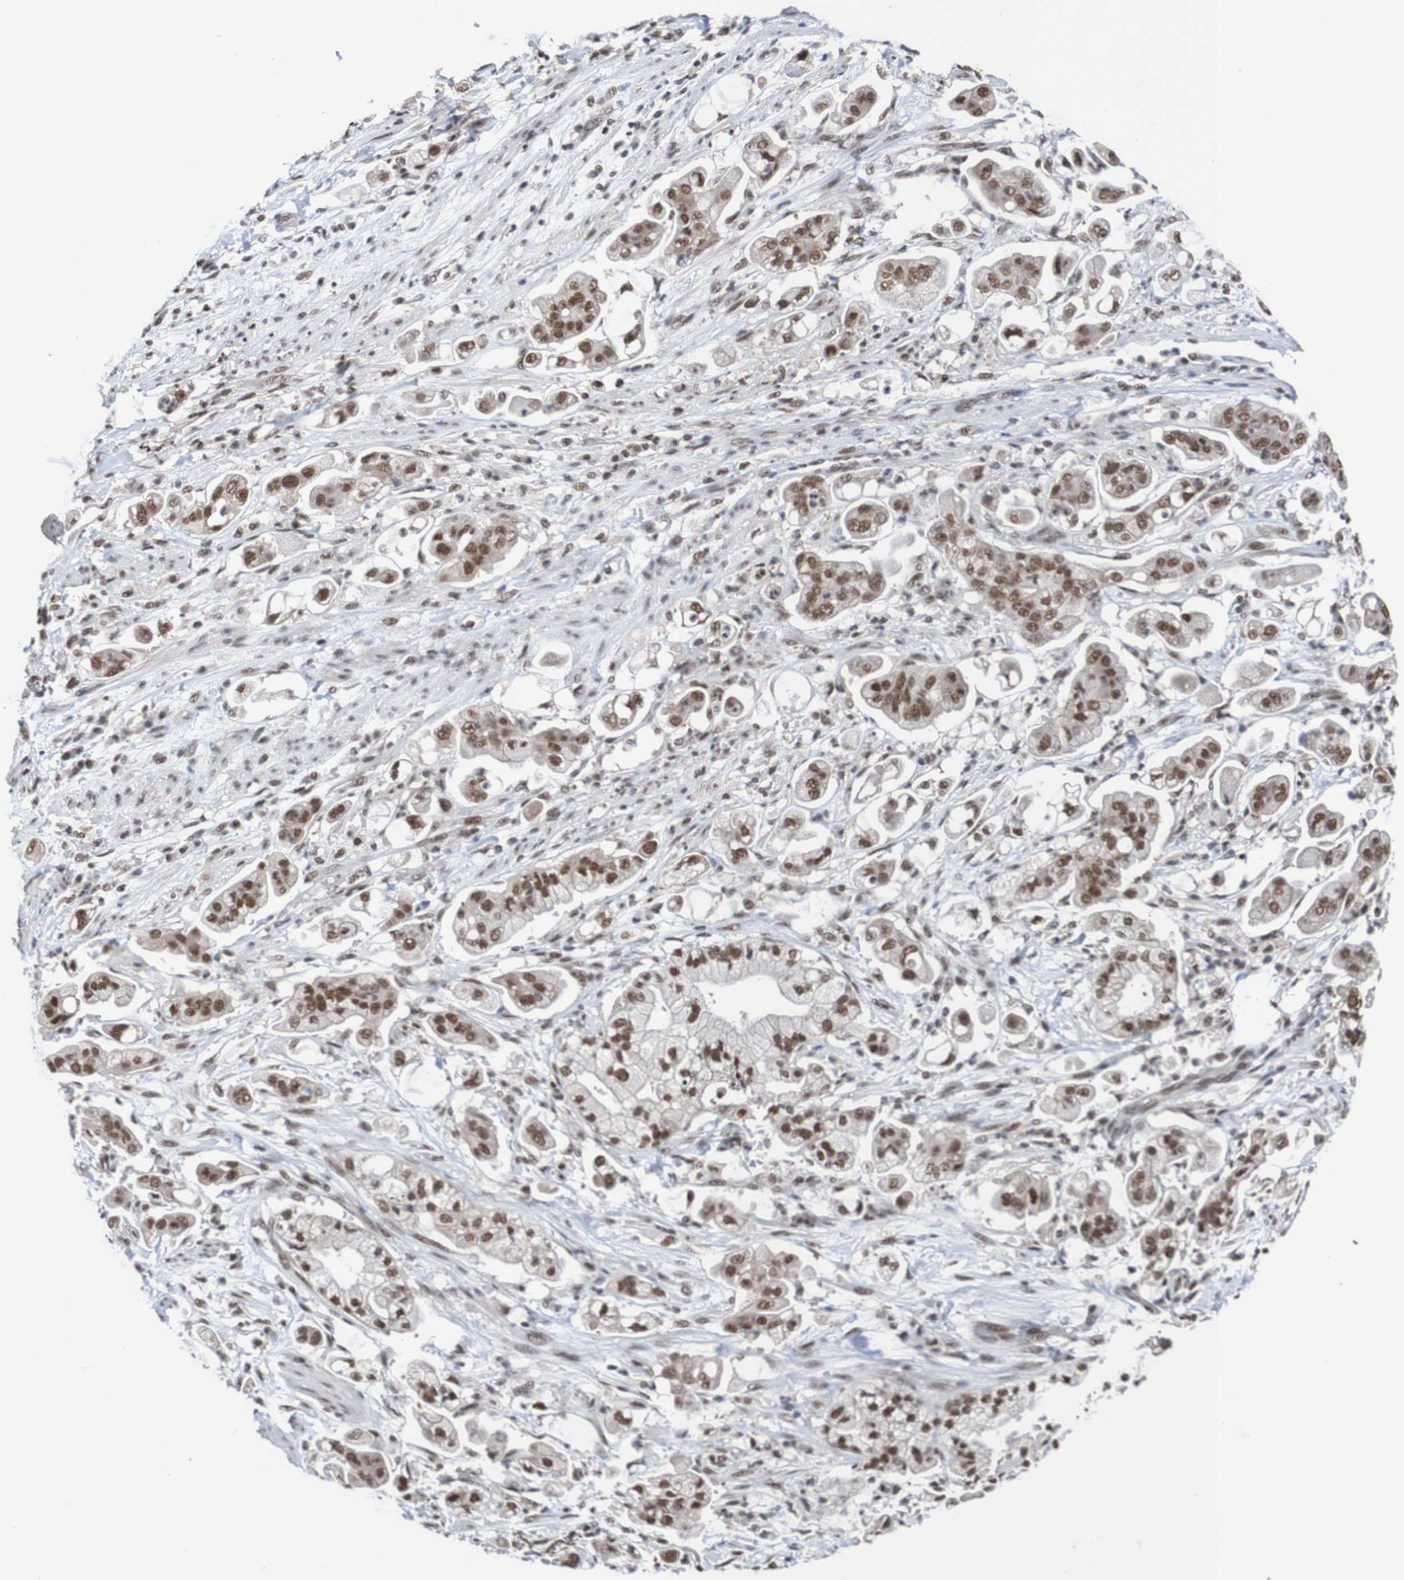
{"staining": {"intensity": "moderate", "quantity": ">75%", "location": "nuclear"}, "tissue": "stomach cancer", "cell_type": "Tumor cells", "image_type": "cancer", "snomed": [{"axis": "morphology", "description": "Adenocarcinoma, NOS"}, {"axis": "topography", "description": "Stomach"}], "caption": "Protein staining of stomach cancer tissue reveals moderate nuclear expression in approximately >75% of tumor cells.", "gene": "CDC5L", "patient": {"sex": "male", "age": 62}}